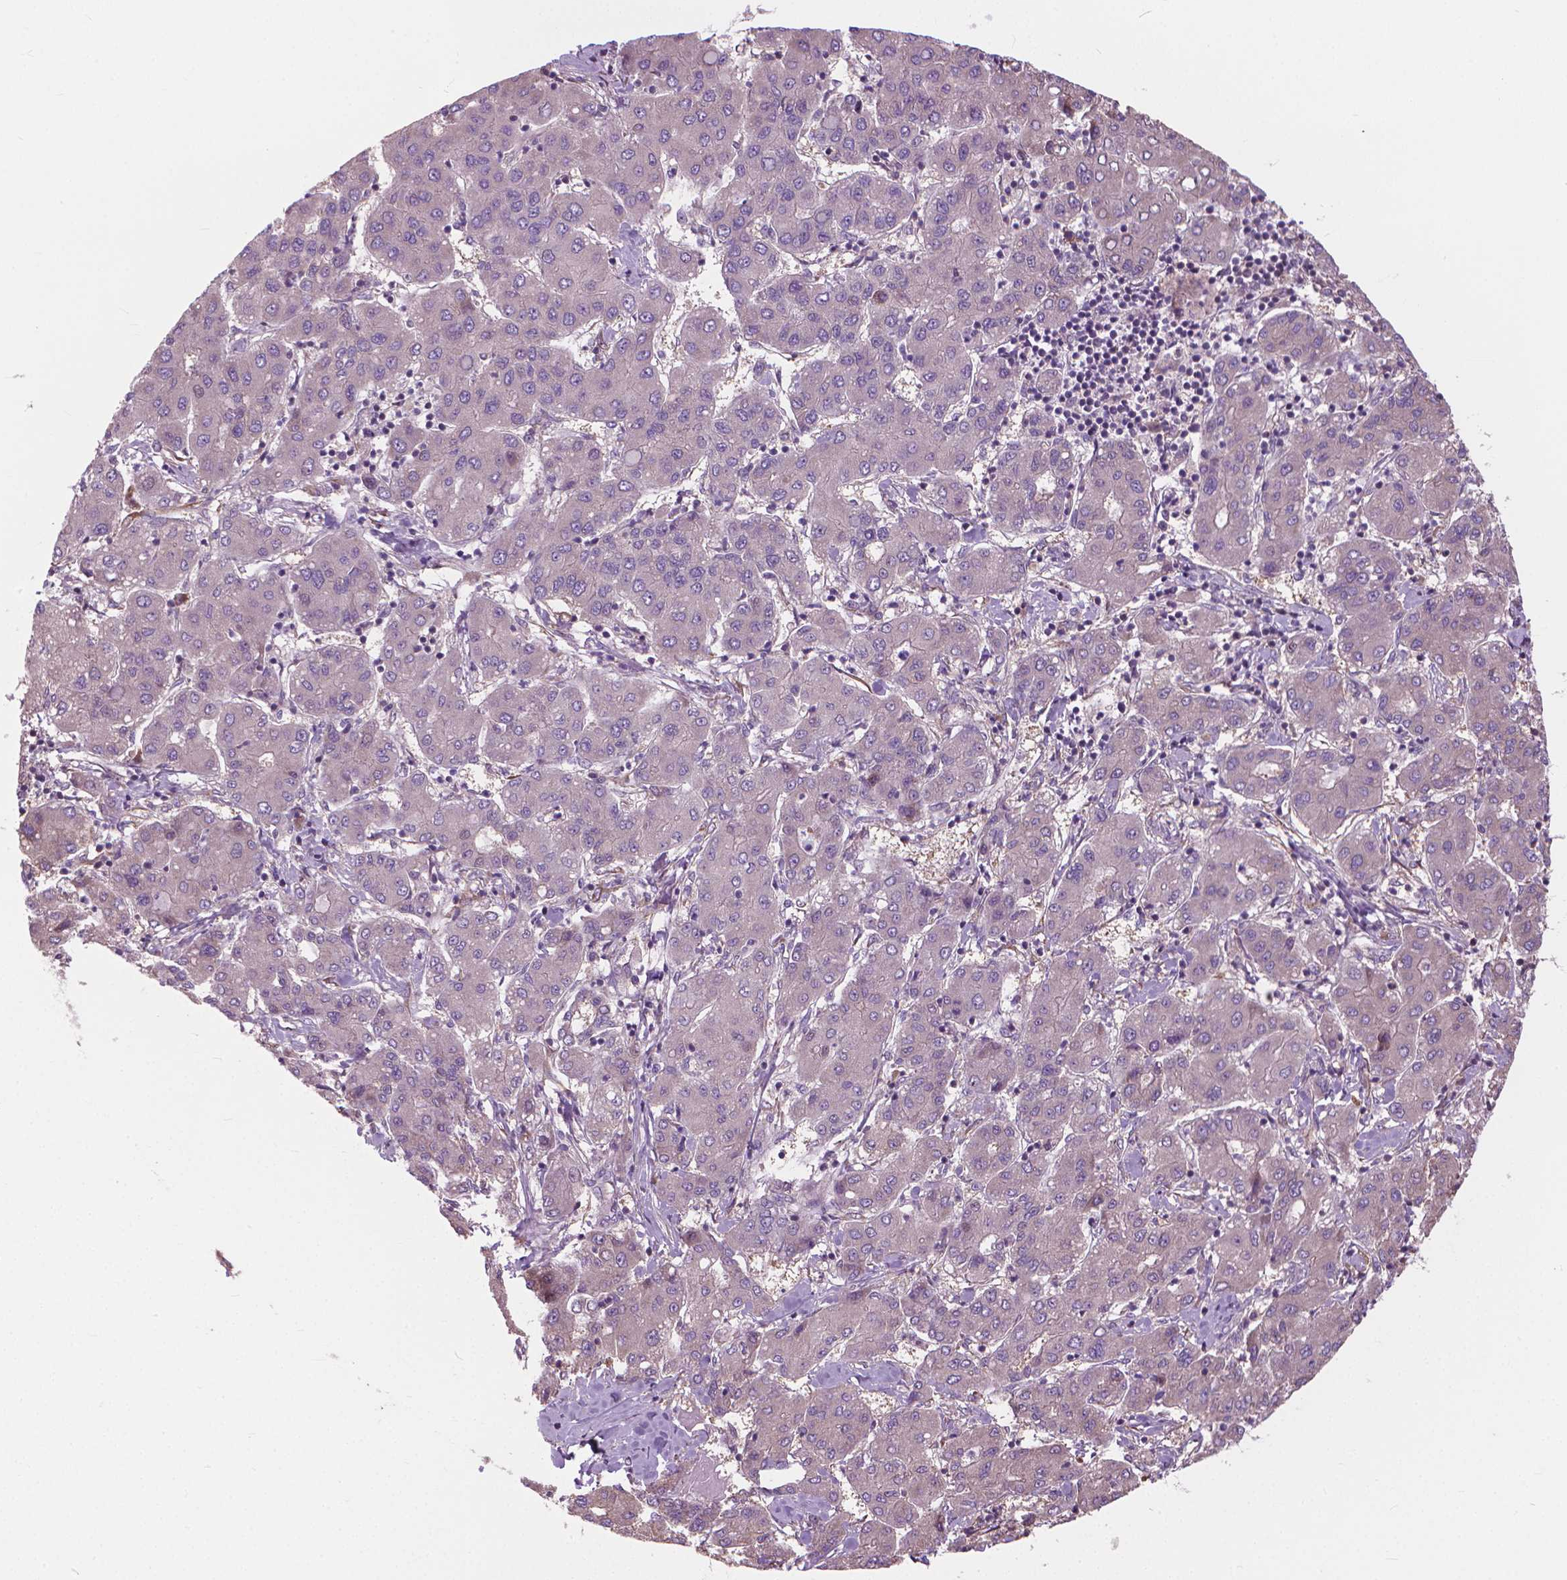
{"staining": {"intensity": "negative", "quantity": "none", "location": "none"}, "tissue": "liver cancer", "cell_type": "Tumor cells", "image_type": "cancer", "snomed": [{"axis": "morphology", "description": "Carcinoma, Hepatocellular, NOS"}, {"axis": "topography", "description": "Liver"}], "caption": "This is an immunohistochemistry photomicrograph of liver cancer (hepatocellular carcinoma). There is no staining in tumor cells.", "gene": "NUDT1", "patient": {"sex": "male", "age": 65}}